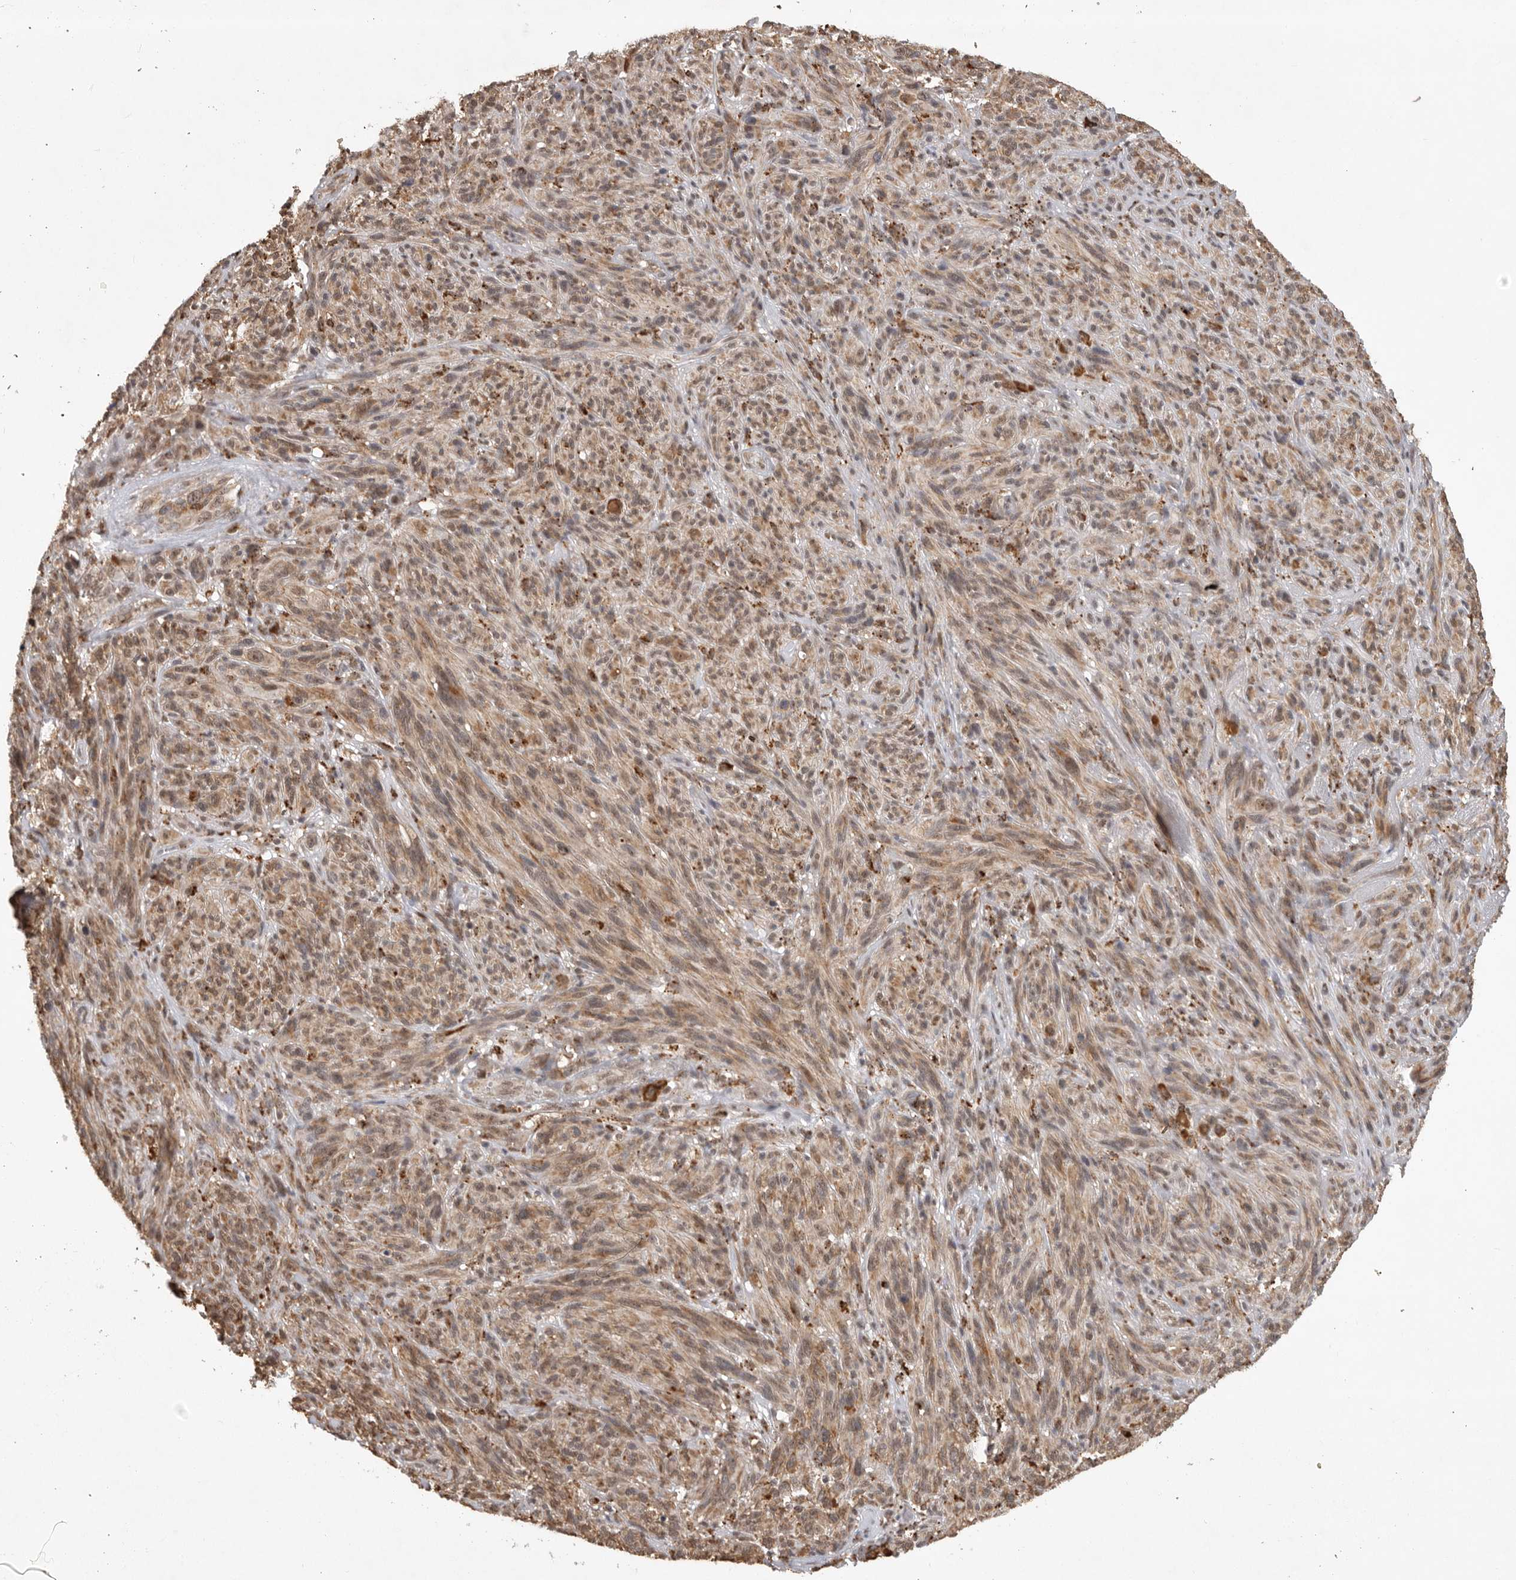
{"staining": {"intensity": "weak", "quantity": ">75%", "location": "cytoplasmic/membranous,nuclear"}, "tissue": "melanoma", "cell_type": "Tumor cells", "image_type": "cancer", "snomed": [{"axis": "morphology", "description": "Malignant melanoma, NOS"}, {"axis": "topography", "description": "Skin of head"}], "caption": "The photomicrograph displays immunohistochemical staining of melanoma. There is weak cytoplasmic/membranous and nuclear positivity is present in approximately >75% of tumor cells.", "gene": "ZNF83", "patient": {"sex": "male", "age": 96}}